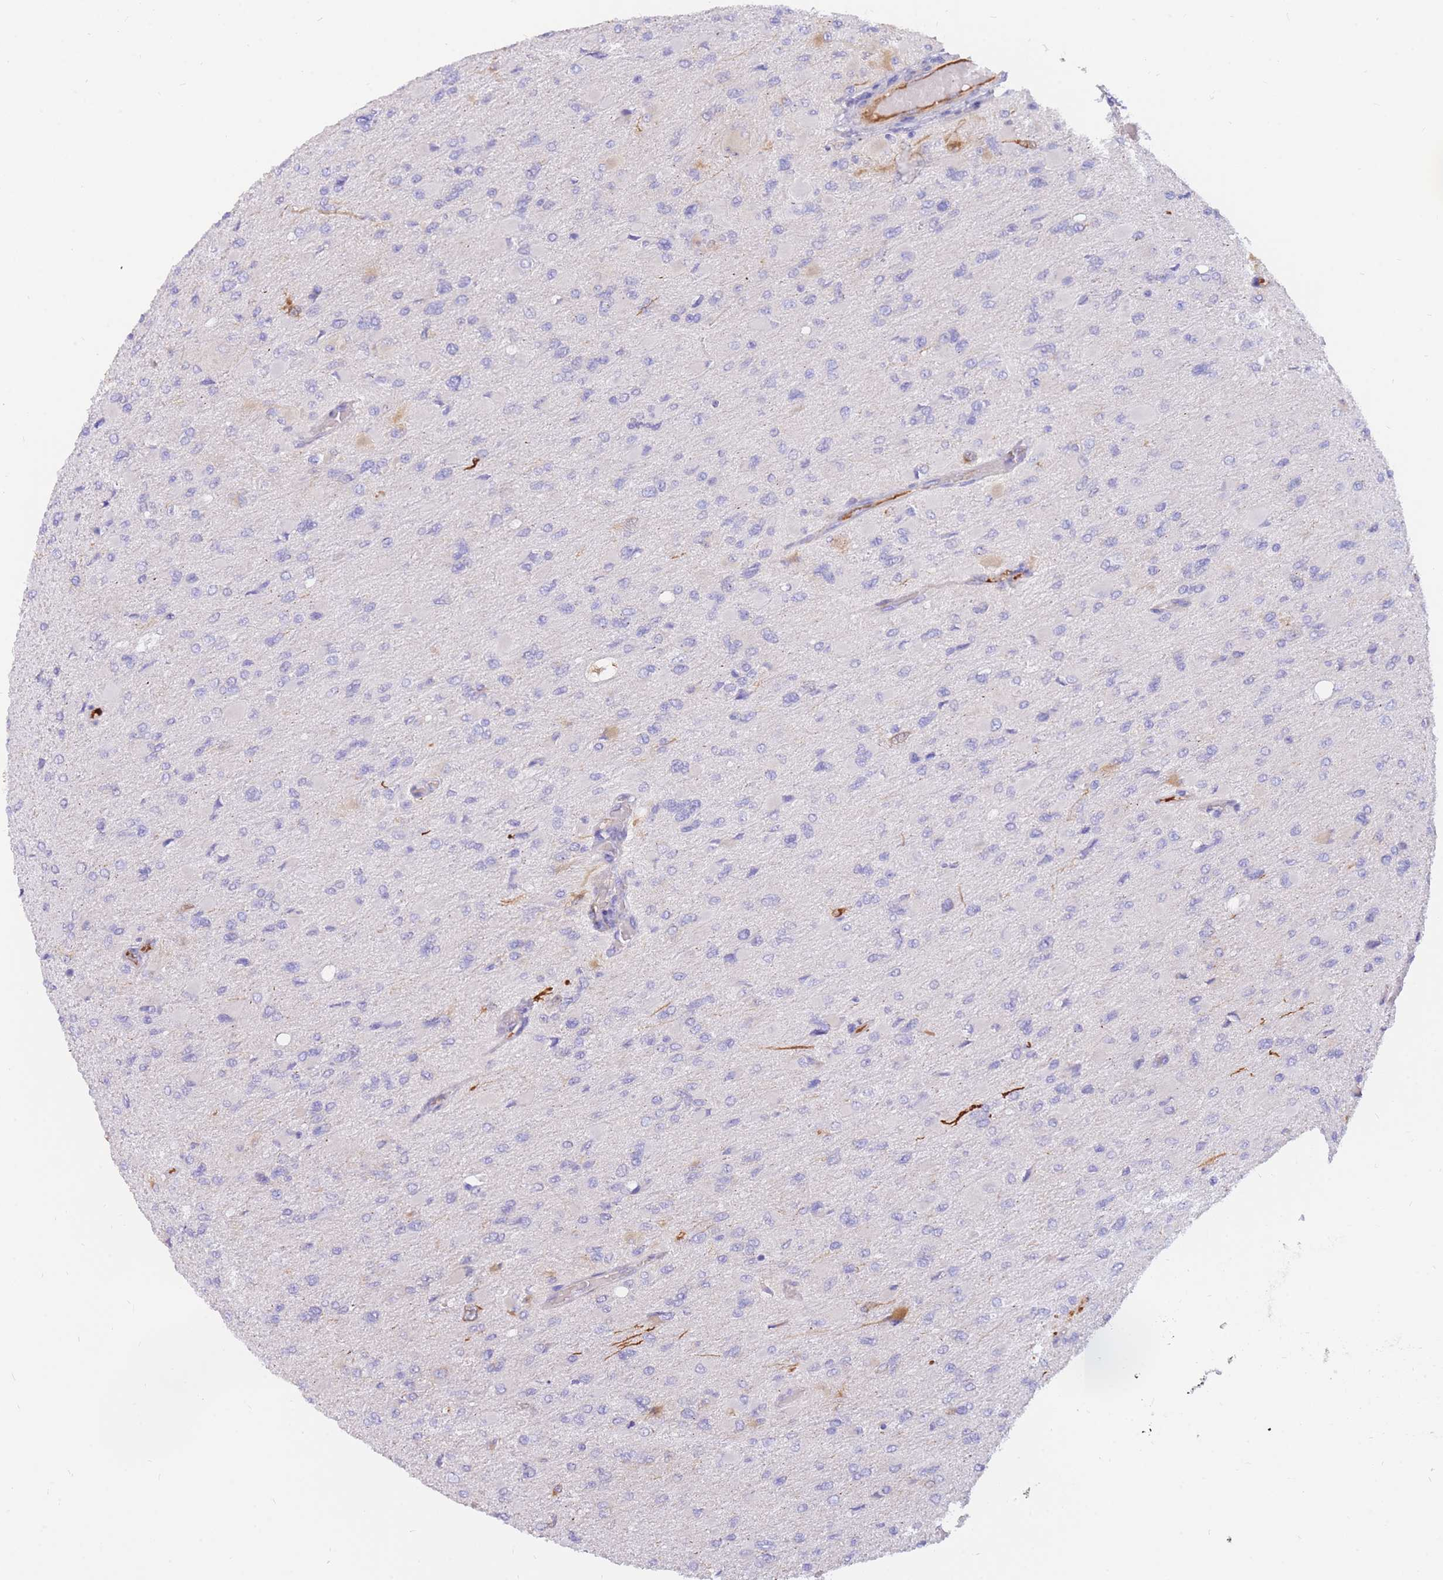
{"staining": {"intensity": "negative", "quantity": "none", "location": "none"}, "tissue": "glioma", "cell_type": "Tumor cells", "image_type": "cancer", "snomed": [{"axis": "morphology", "description": "Glioma, malignant, High grade"}, {"axis": "topography", "description": "Cerebral cortex"}], "caption": "This is an IHC micrograph of high-grade glioma (malignant). There is no expression in tumor cells.", "gene": "SULT1A1", "patient": {"sex": "female", "age": 36}}